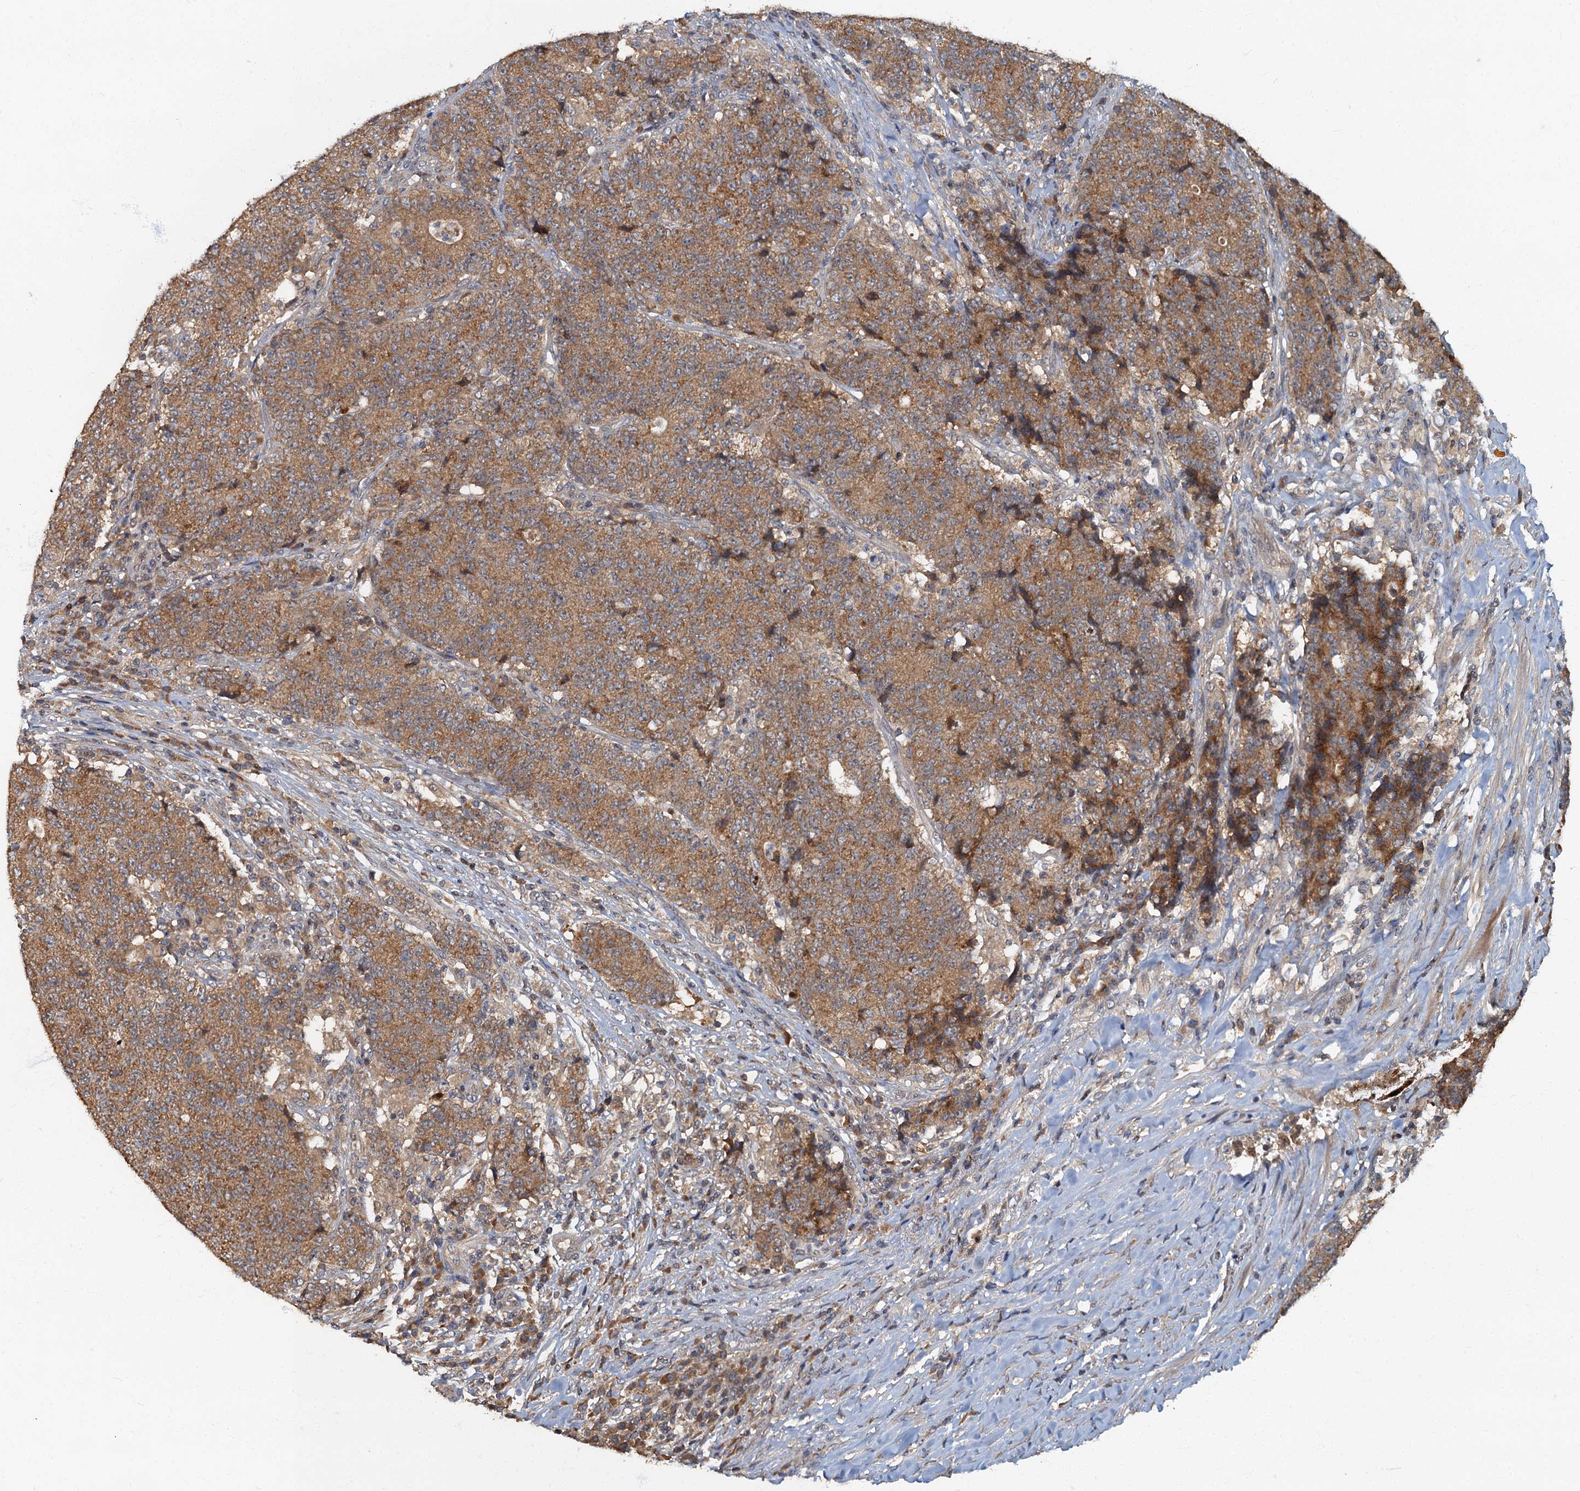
{"staining": {"intensity": "moderate", "quantity": ">75%", "location": "cytoplasmic/membranous"}, "tissue": "colorectal cancer", "cell_type": "Tumor cells", "image_type": "cancer", "snomed": [{"axis": "morphology", "description": "Adenocarcinoma, NOS"}, {"axis": "topography", "description": "Colon"}], "caption": "A photomicrograph showing moderate cytoplasmic/membranous positivity in approximately >75% of tumor cells in colorectal cancer (adenocarcinoma), as visualized by brown immunohistochemical staining.", "gene": "WDCP", "patient": {"sex": "female", "age": 75}}